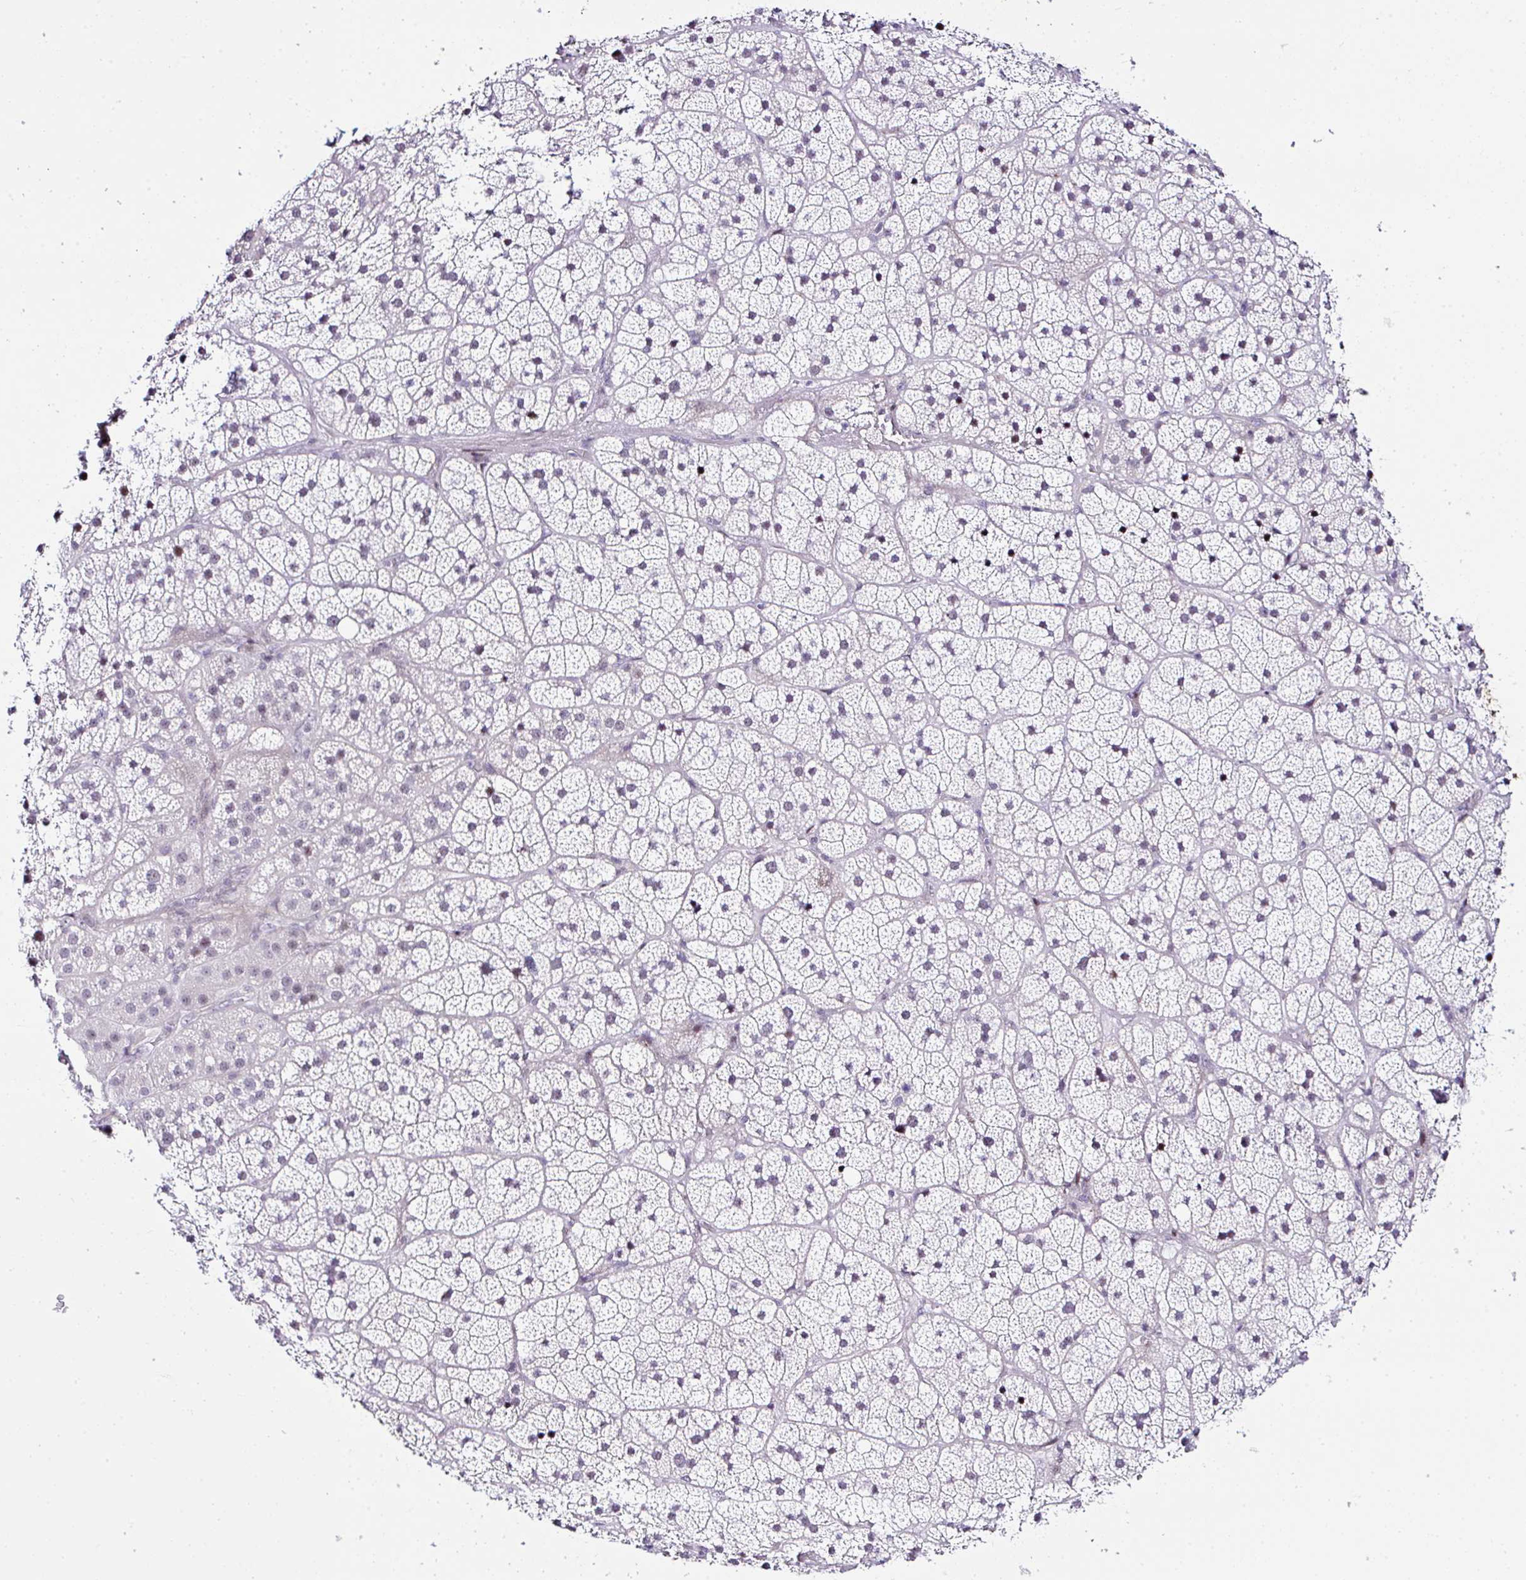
{"staining": {"intensity": "moderate", "quantity": "<25%", "location": "cytoplasmic/membranous,nuclear"}, "tissue": "adrenal gland", "cell_type": "Glandular cells", "image_type": "normal", "snomed": [{"axis": "morphology", "description": "Normal tissue, NOS"}, {"axis": "topography", "description": "Adrenal gland"}], "caption": "Immunohistochemistry (DAB (3,3'-diaminobenzidine)) staining of normal human adrenal gland demonstrates moderate cytoplasmic/membranous,nuclear protein expression in about <25% of glandular cells.", "gene": "FBXO34", "patient": {"sex": "male", "age": 57}}